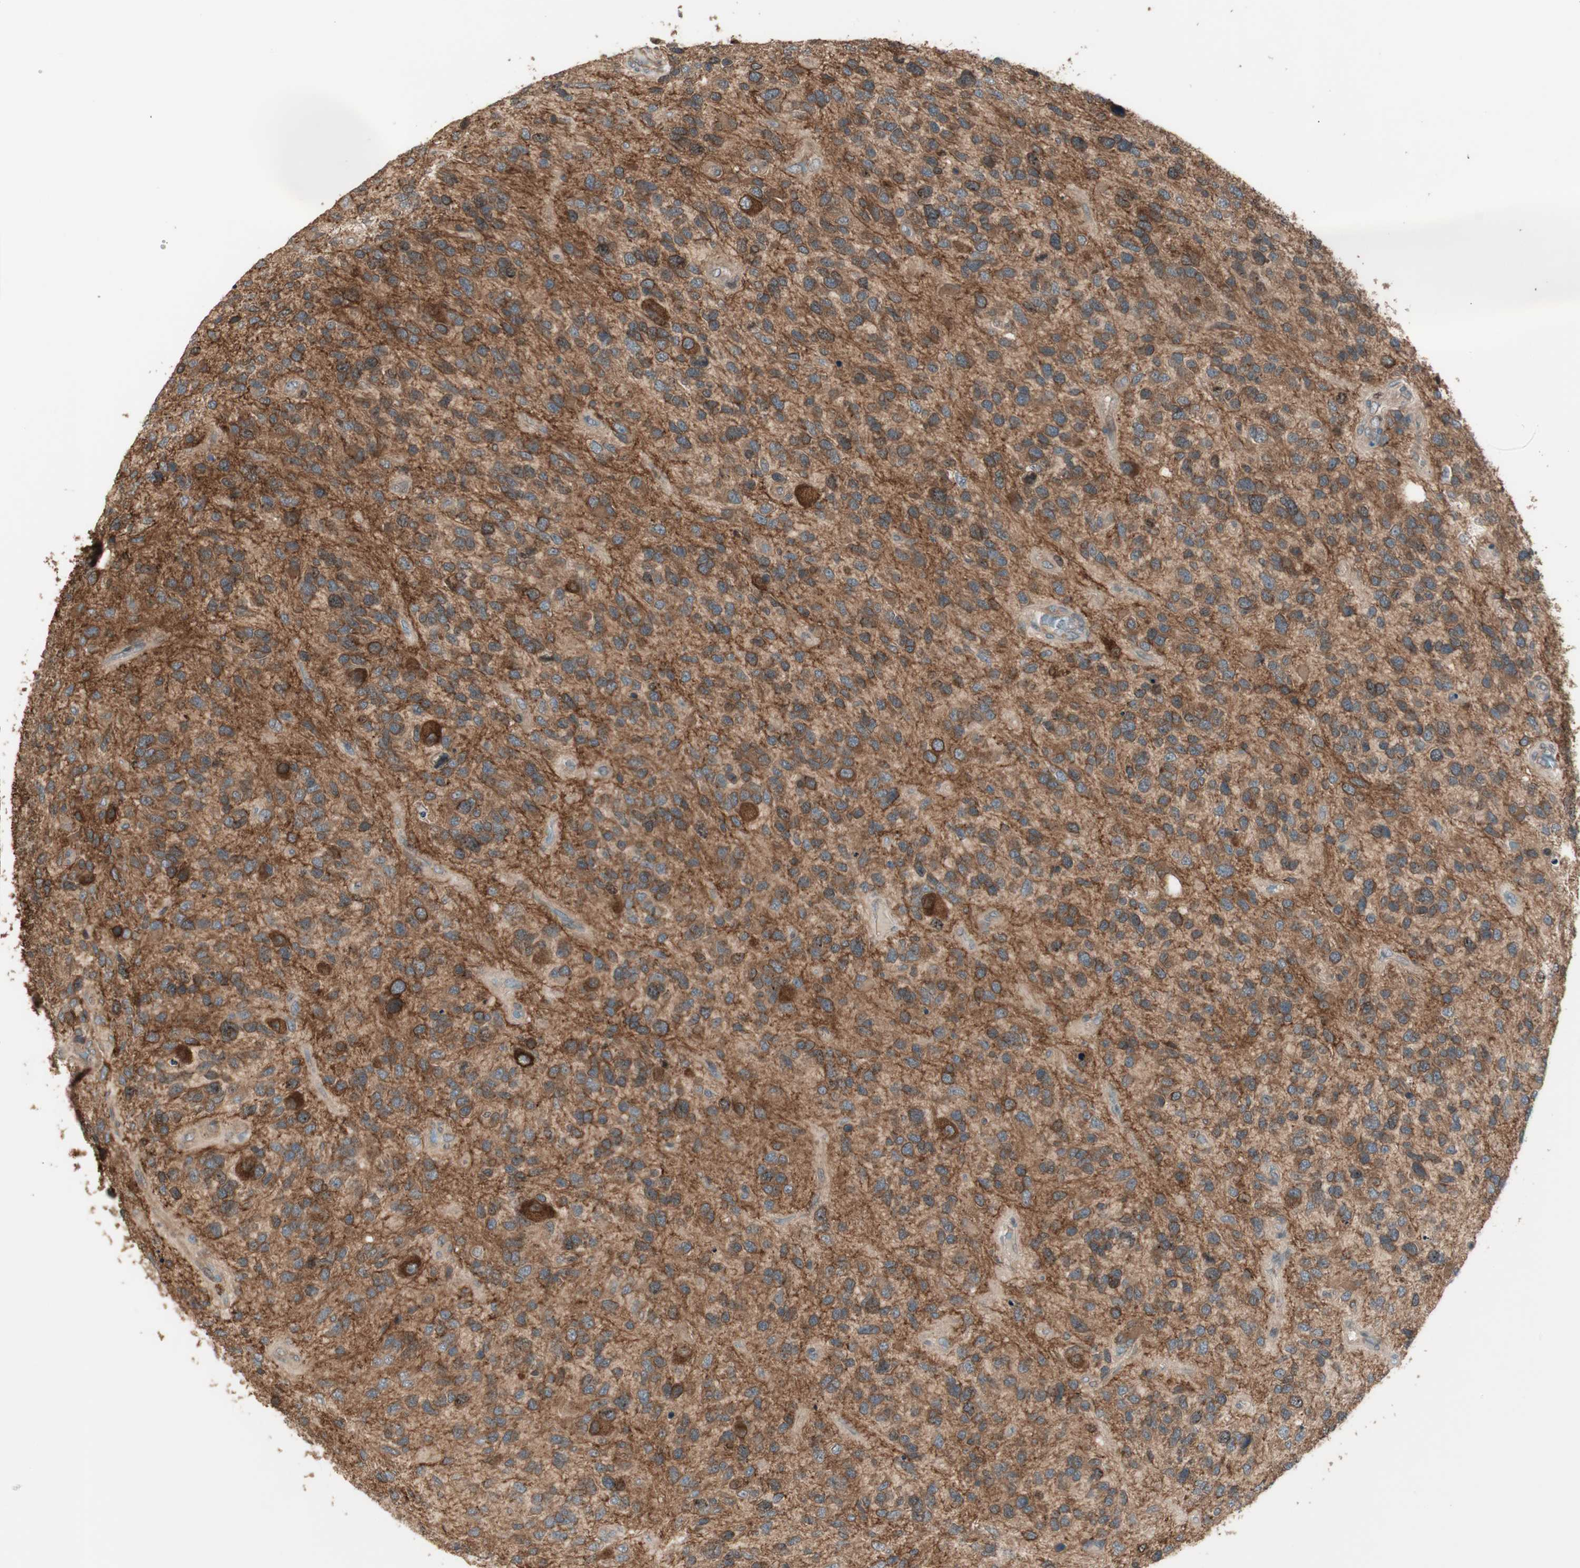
{"staining": {"intensity": "moderate", "quantity": ">75%", "location": "cytoplasmic/membranous"}, "tissue": "glioma", "cell_type": "Tumor cells", "image_type": "cancer", "snomed": [{"axis": "morphology", "description": "Glioma, malignant, High grade"}, {"axis": "topography", "description": "Brain"}], "caption": "Immunohistochemistry (IHC) staining of malignant high-grade glioma, which reveals medium levels of moderate cytoplasmic/membranous expression in about >75% of tumor cells indicating moderate cytoplasmic/membranous protein staining. The staining was performed using DAB (3,3'-diaminobenzidine) (brown) for protein detection and nuclei were counterstained in hematoxylin (blue).", "gene": "ATP6AP2", "patient": {"sex": "female", "age": 58}}